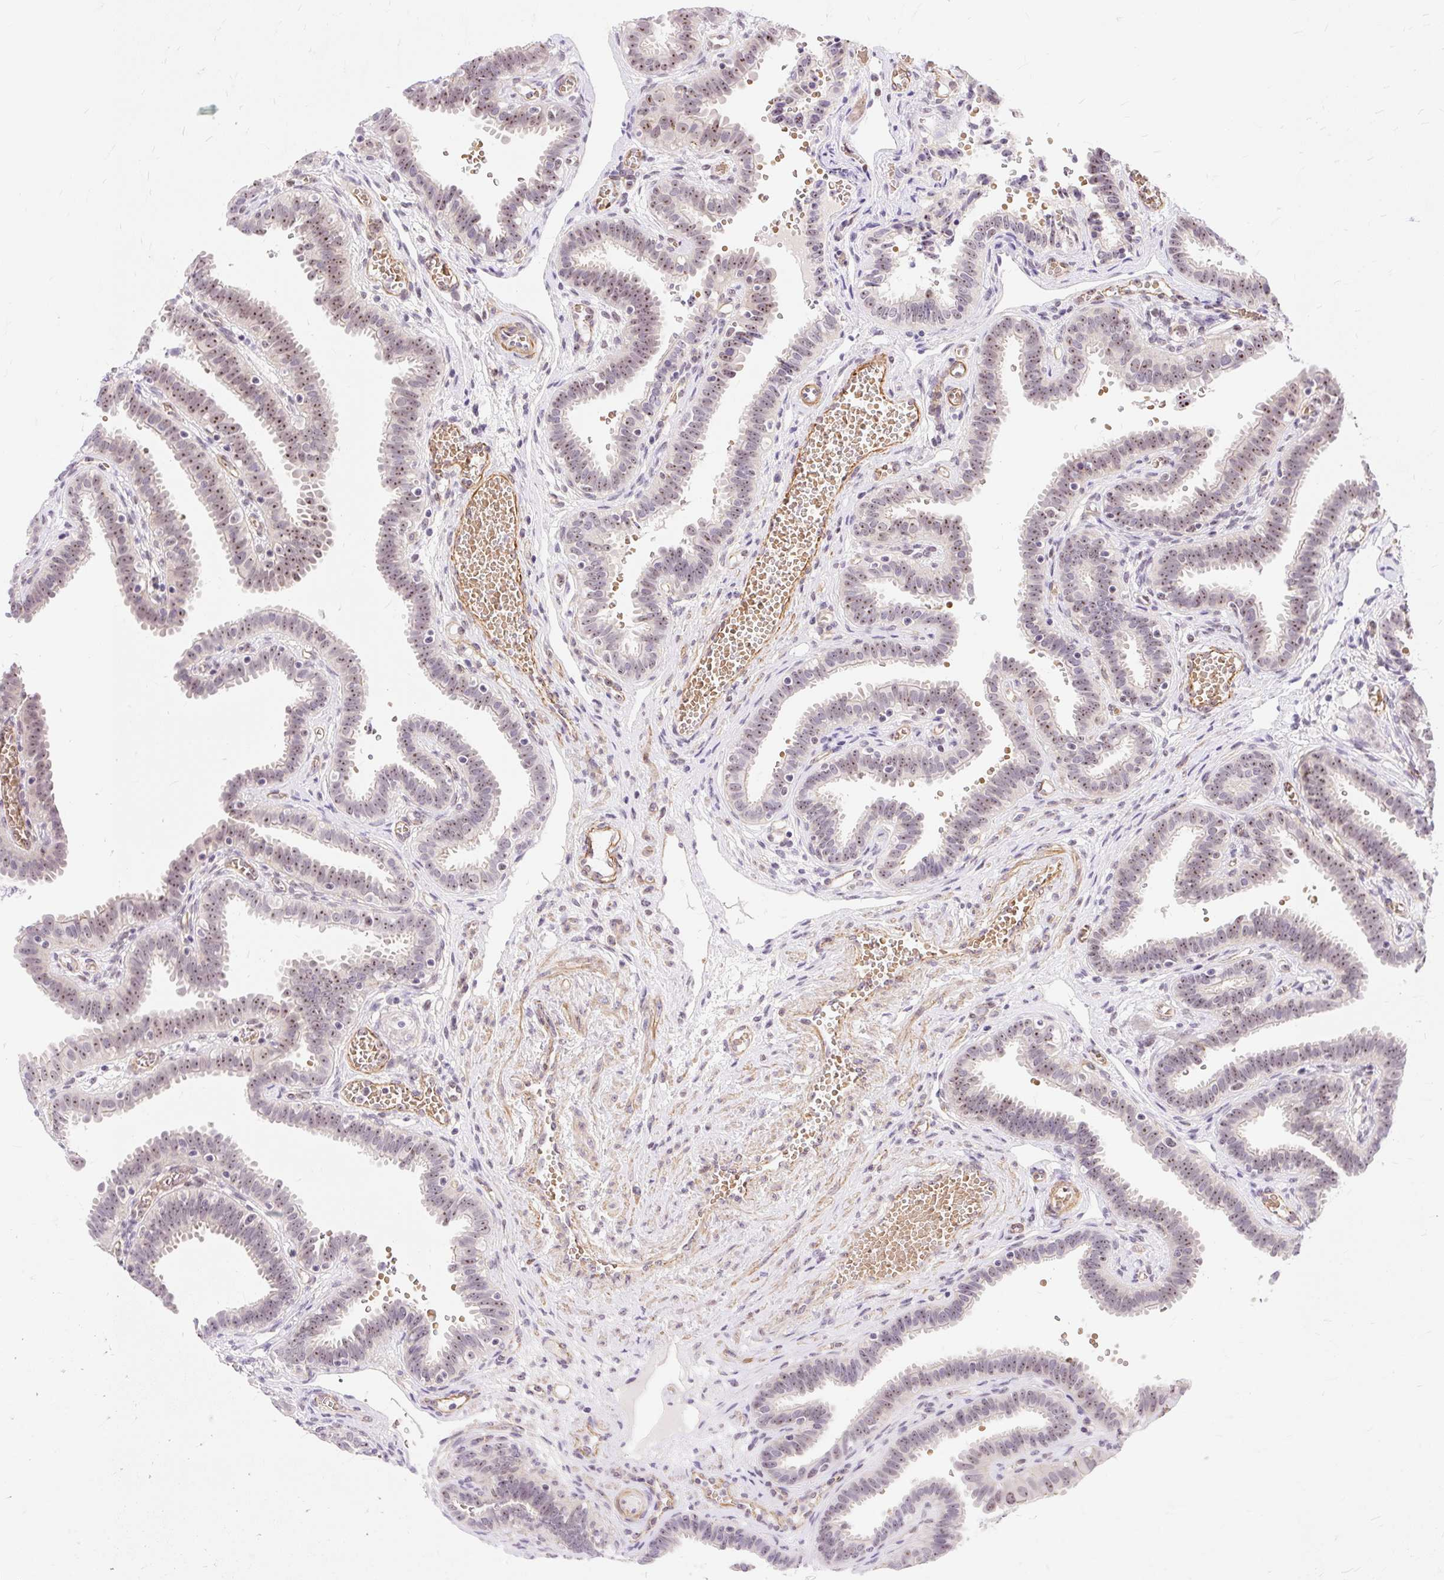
{"staining": {"intensity": "moderate", "quantity": ">75%", "location": "nuclear"}, "tissue": "fallopian tube", "cell_type": "Glandular cells", "image_type": "normal", "snomed": [{"axis": "morphology", "description": "Normal tissue, NOS"}, {"axis": "topography", "description": "Fallopian tube"}], "caption": "A high-resolution photomicrograph shows immunohistochemistry staining of normal fallopian tube, which exhibits moderate nuclear expression in about >75% of glandular cells.", "gene": "OBP2A", "patient": {"sex": "female", "age": 37}}